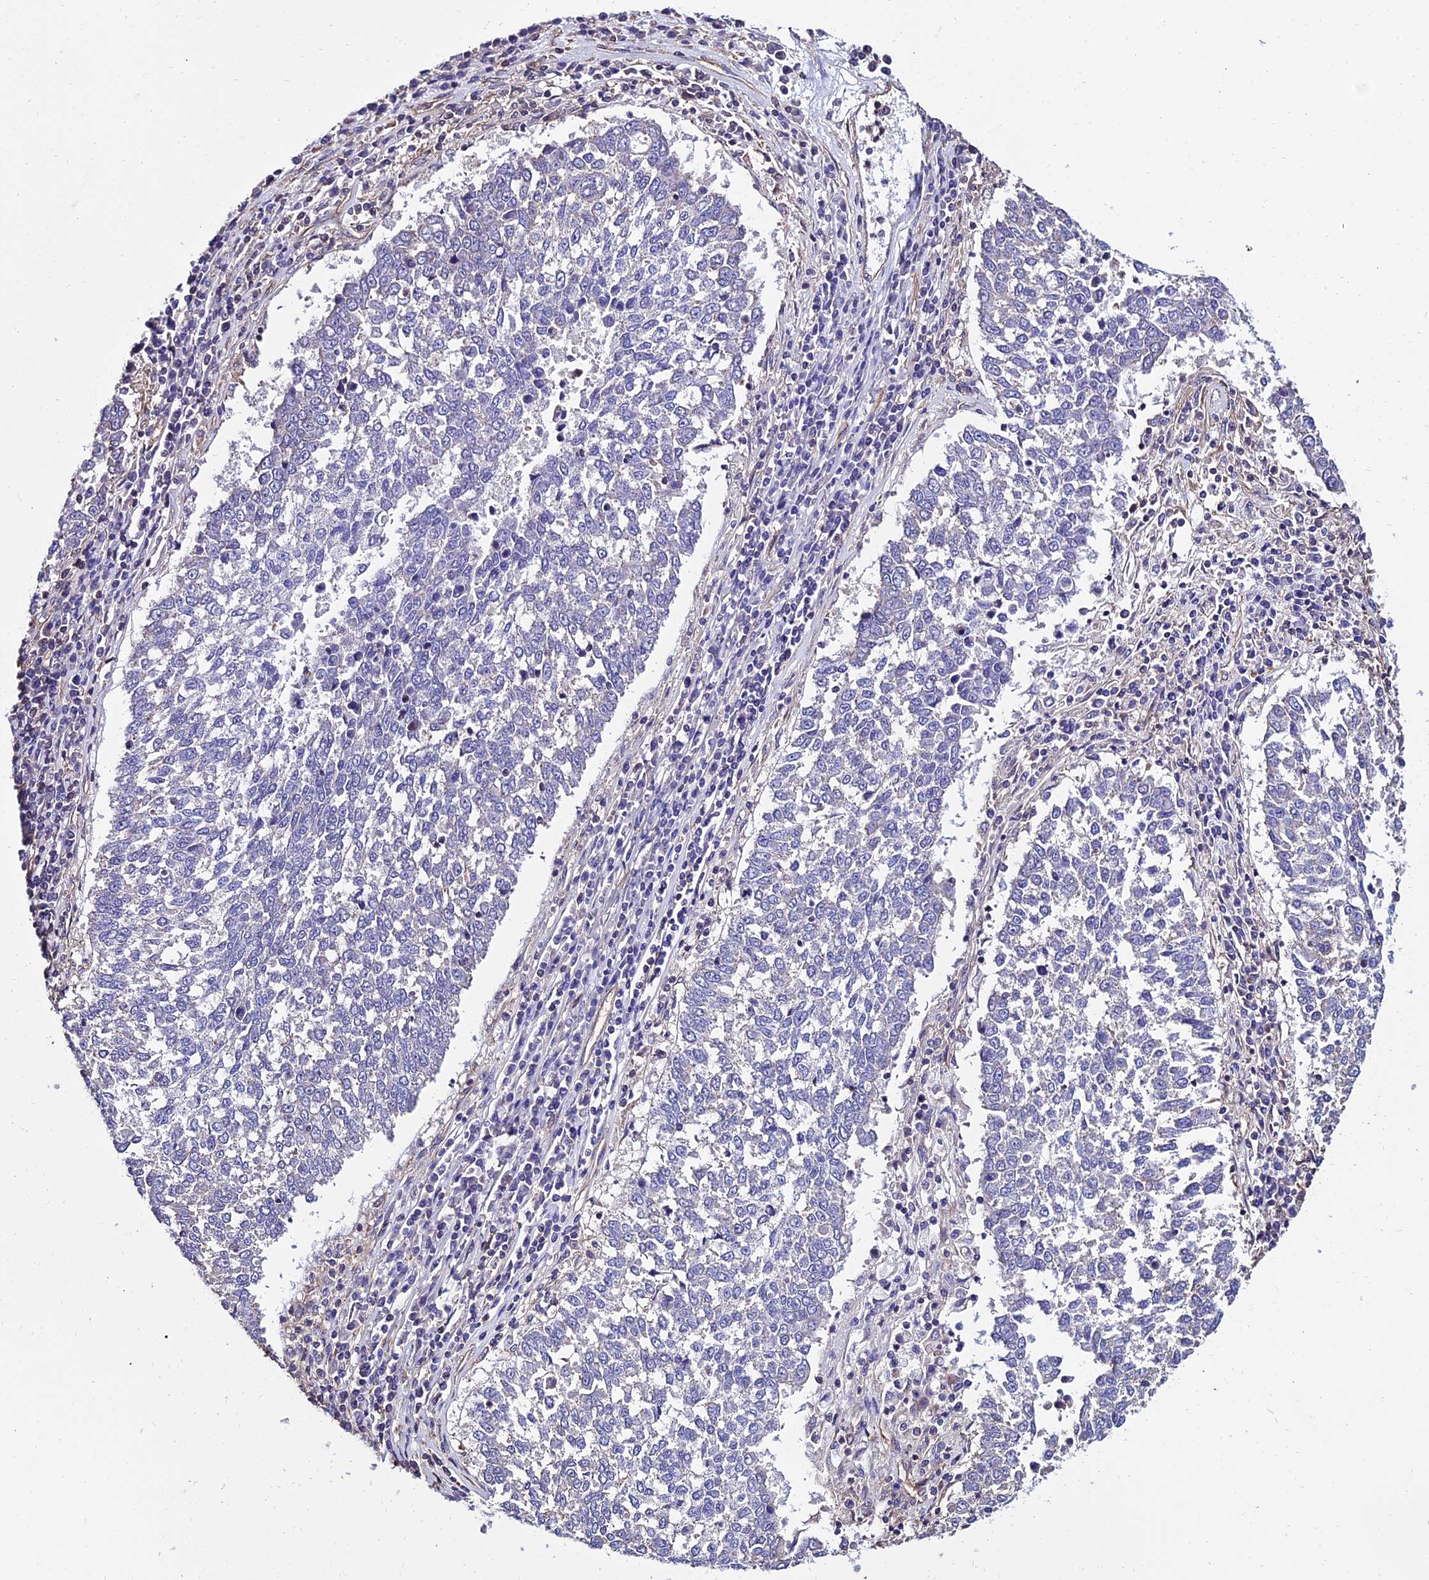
{"staining": {"intensity": "negative", "quantity": "none", "location": "none"}, "tissue": "lung cancer", "cell_type": "Tumor cells", "image_type": "cancer", "snomed": [{"axis": "morphology", "description": "Squamous cell carcinoma, NOS"}, {"axis": "topography", "description": "Lung"}], "caption": "Image shows no significant protein positivity in tumor cells of lung cancer (squamous cell carcinoma). (Stains: DAB immunohistochemistry (IHC) with hematoxylin counter stain, Microscopy: brightfield microscopy at high magnification).", "gene": "CALM2", "patient": {"sex": "male", "age": 73}}